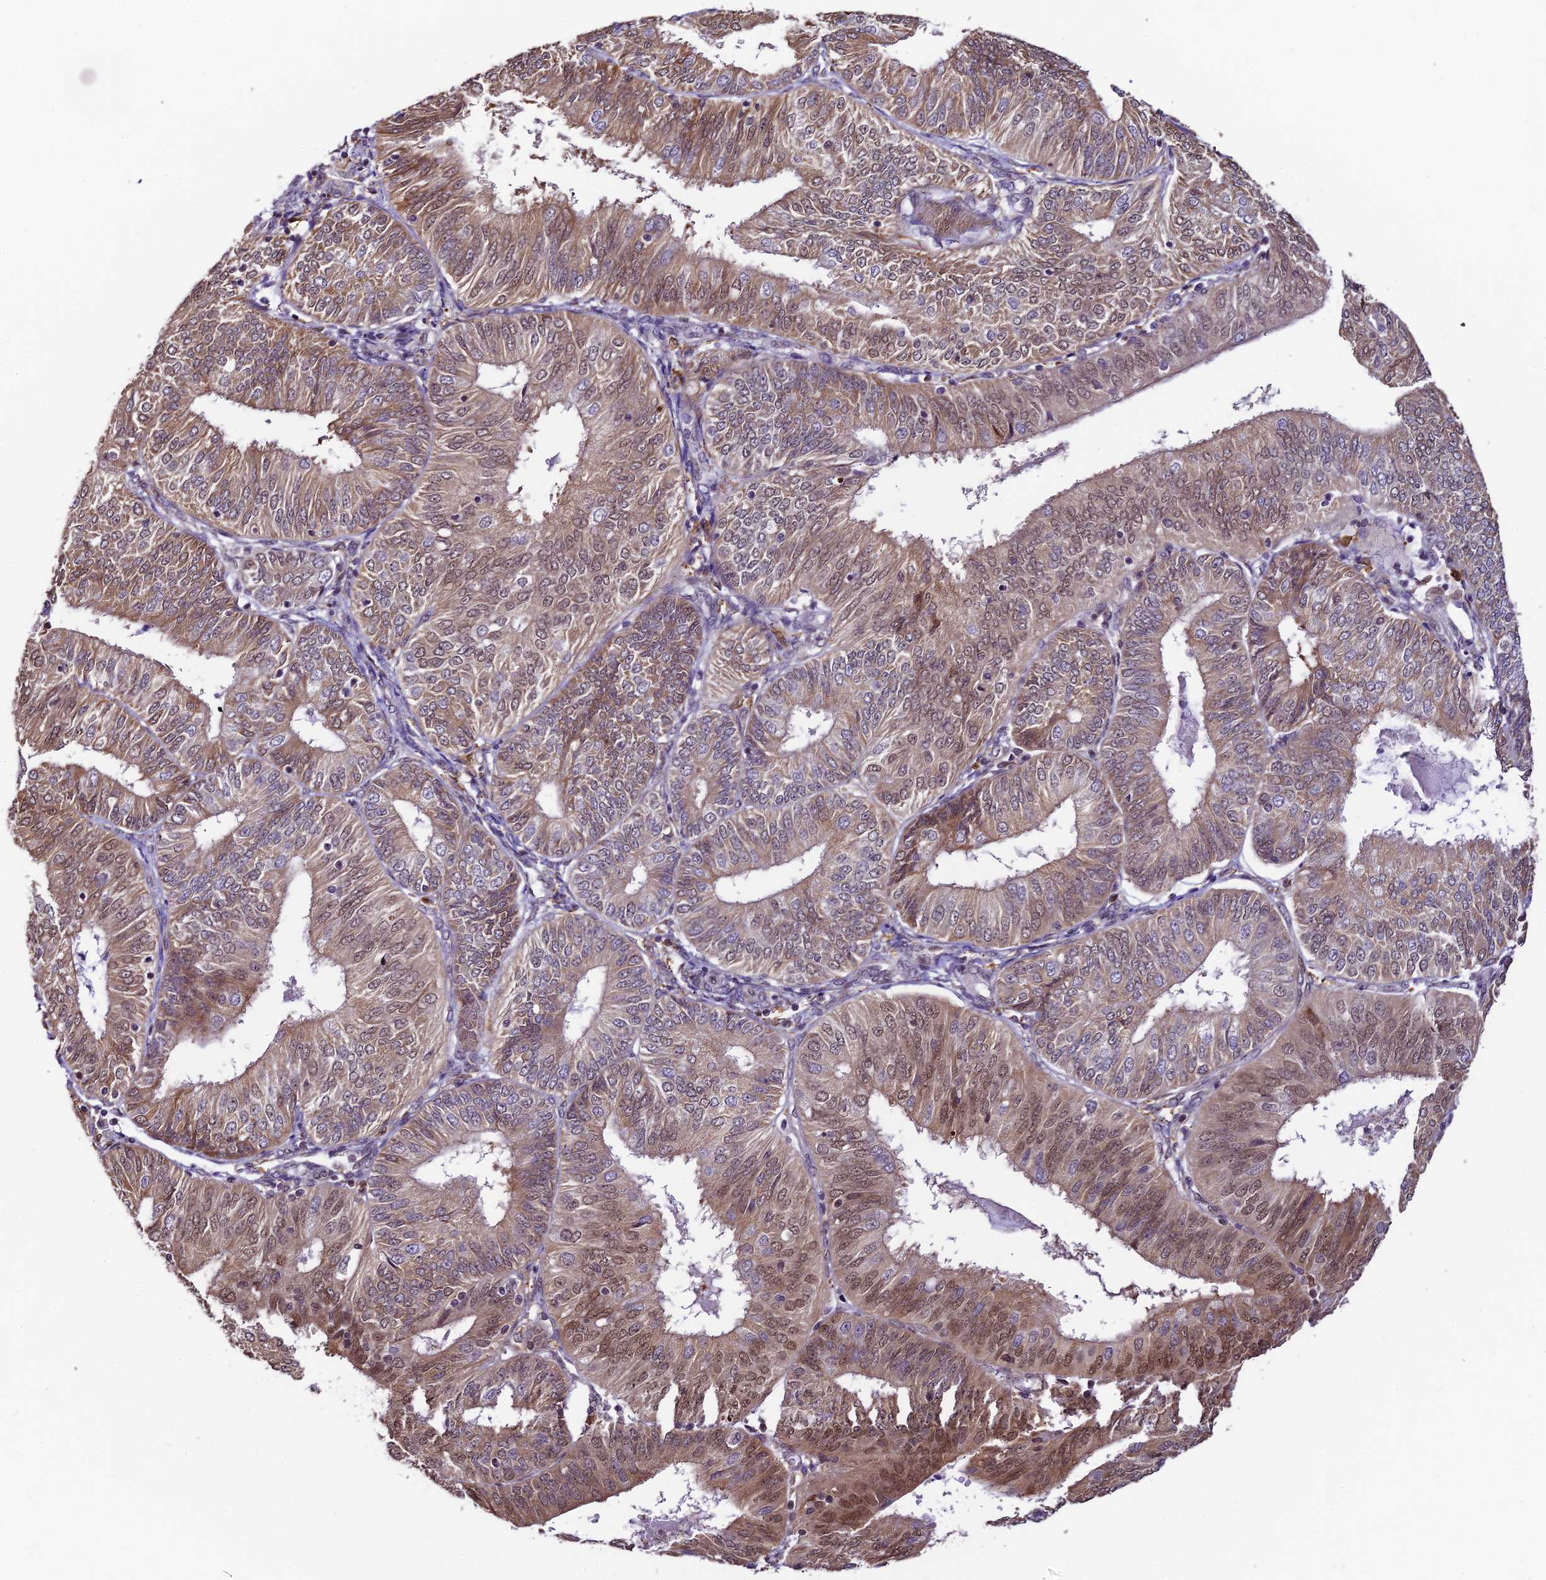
{"staining": {"intensity": "moderate", "quantity": "25%-75%", "location": "cytoplasmic/membranous,nuclear"}, "tissue": "endometrial cancer", "cell_type": "Tumor cells", "image_type": "cancer", "snomed": [{"axis": "morphology", "description": "Adenocarcinoma, NOS"}, {"axis": "topography", "description": "Endometrium"}], "caption": "Immunohistochemistry (IHC) of human adenocarcinoma (endometrial) exhibits medium levels of moderate cytoplasmic/membranous and nuclear positivity in about 25%-75% of tumor cells.", "gene": "TRIM22", "patient": {"sex": "female", "age": 58}}